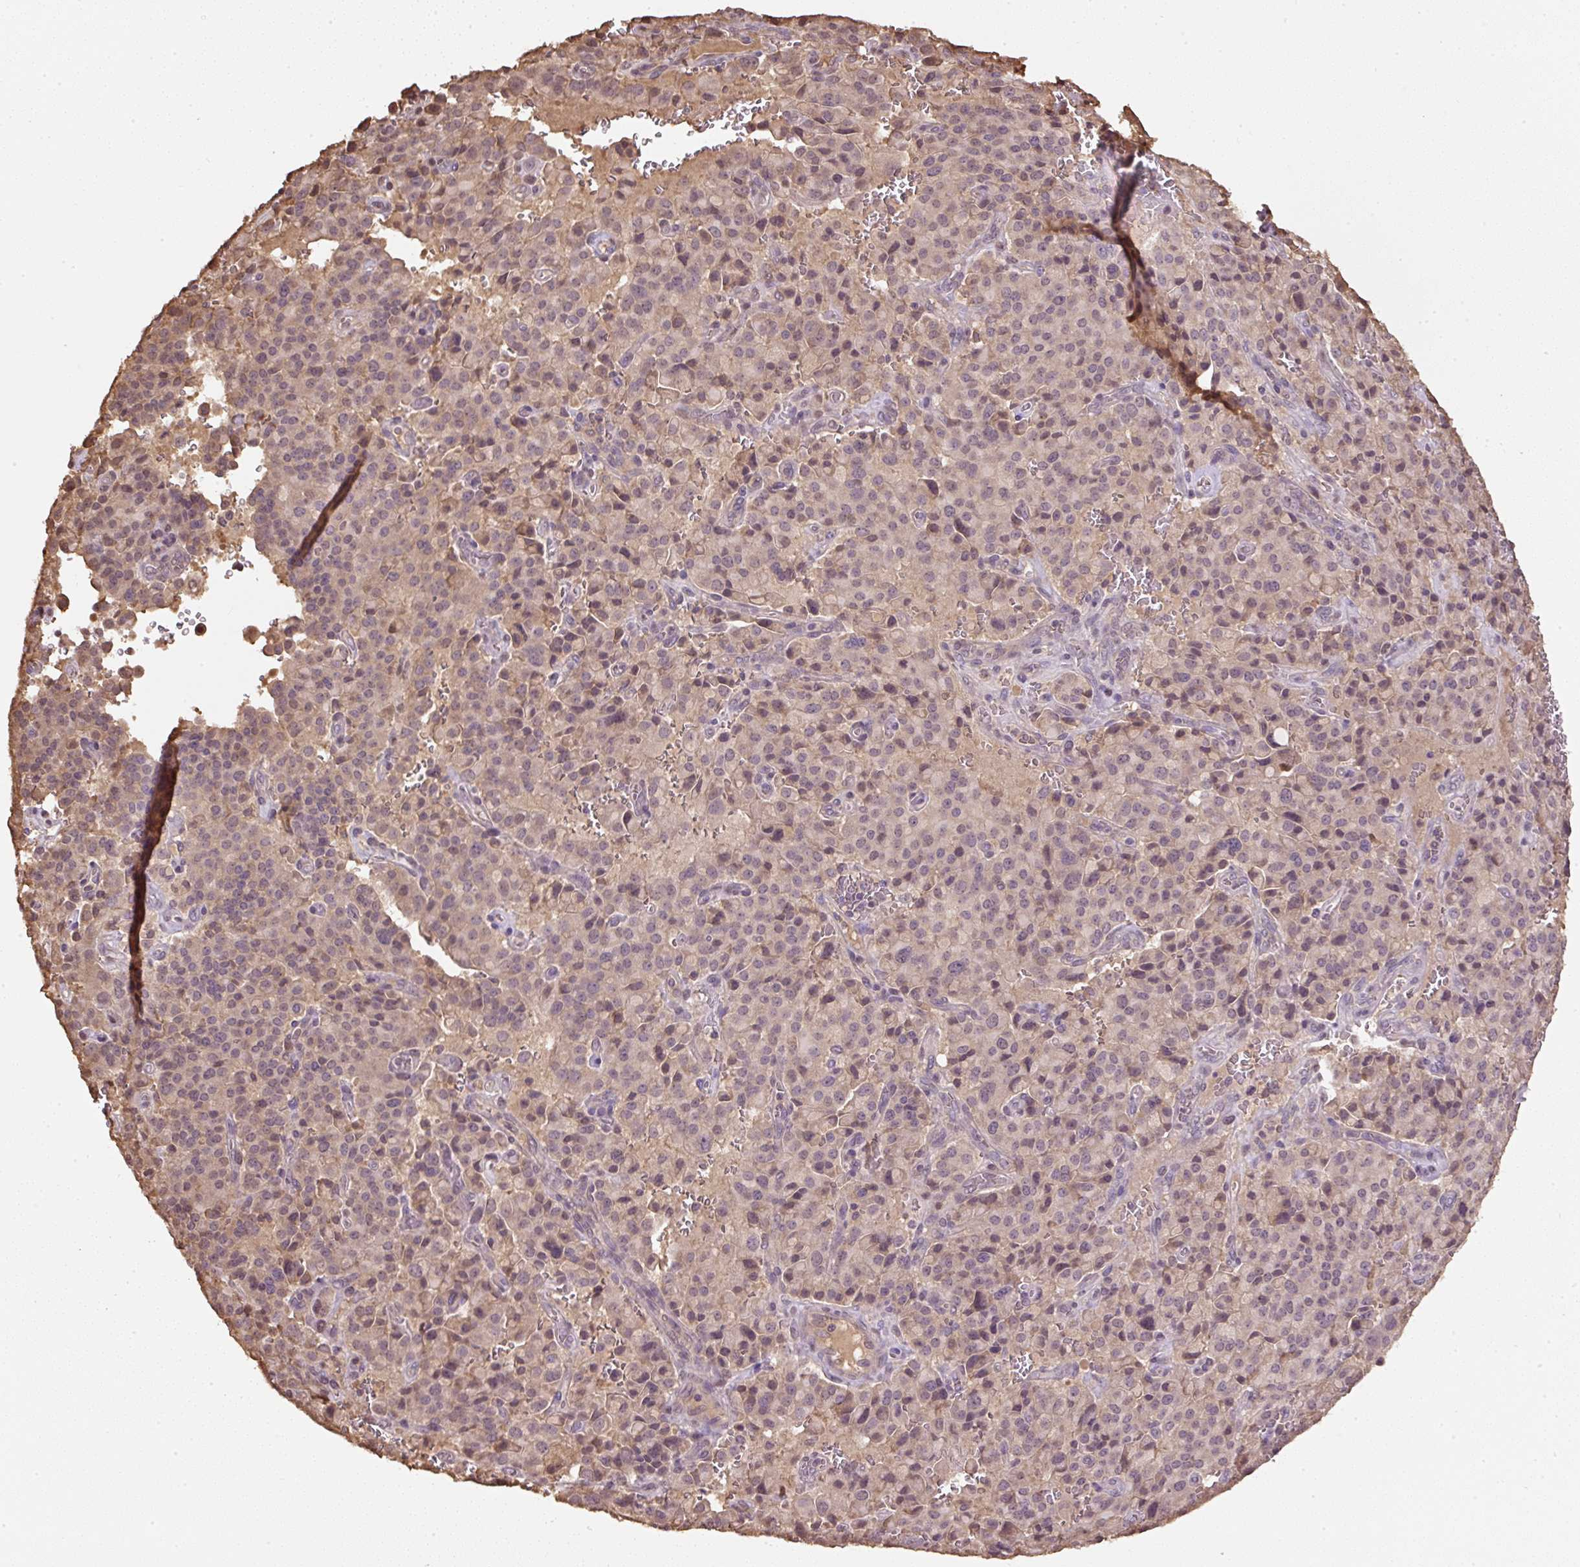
{"staining": {"intensity": "weak", "quantity": ">75%", "location": "cytoplasmic/membranous,nuclear"}, "tissue": "pancreatic cancer", "cell_type": "Tumor cells", "image_type": "cancer", "snomed": [{"axis": "morphology", "description": "Adenocarcinoma, NOS"}, {"axis": "topography", "description": "Pancreas"}], "caption": "A low amount of weak cytoplasmic/membranous and nuclear positivity is appreciated in approximately >75% of tumor cells in pancreatic adenocarcinoma tissue.", "gene": "TMEM170B", "patient": {"sex": "male", "age": 65}}